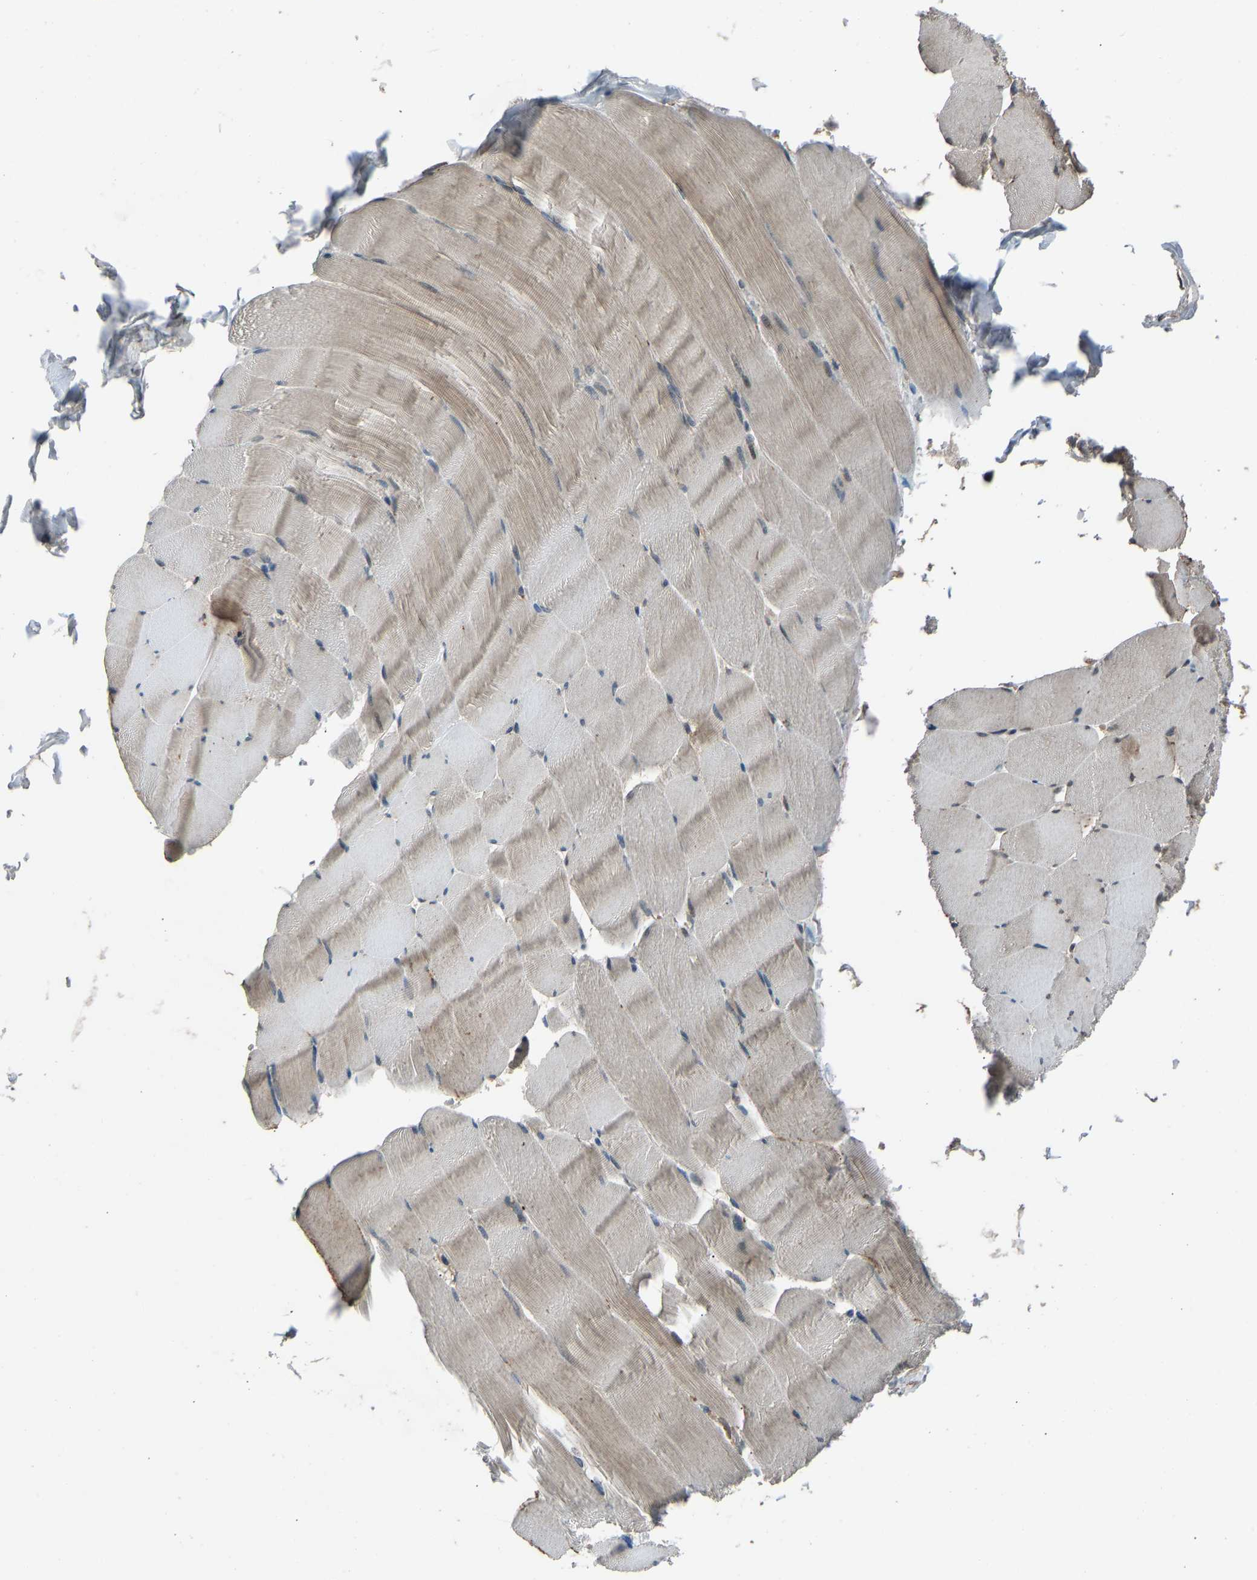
{"staining": {"intensity": "weak", "quantity": ">75%", "location": "cytoplasmic/membranous,nuclear"}, "tissue": "skeletal muscle", "cell_type": "Myocytes", "image_type": "normal", "snomed": [{"axis": "morphology", "description": "Normal tissue, NOS"}, {"axis": "topography", "description": "Skeletal muscle"}], "caption": "Unremarkable skeletal muscle was stained to show a protein in brown. There is low levels of weak cytoplasmic/membranous,nuclear staining in approximately >75% of myocytes.", "gene": "SLC43A1", "patient": {"sex": "male", "age": 62}}